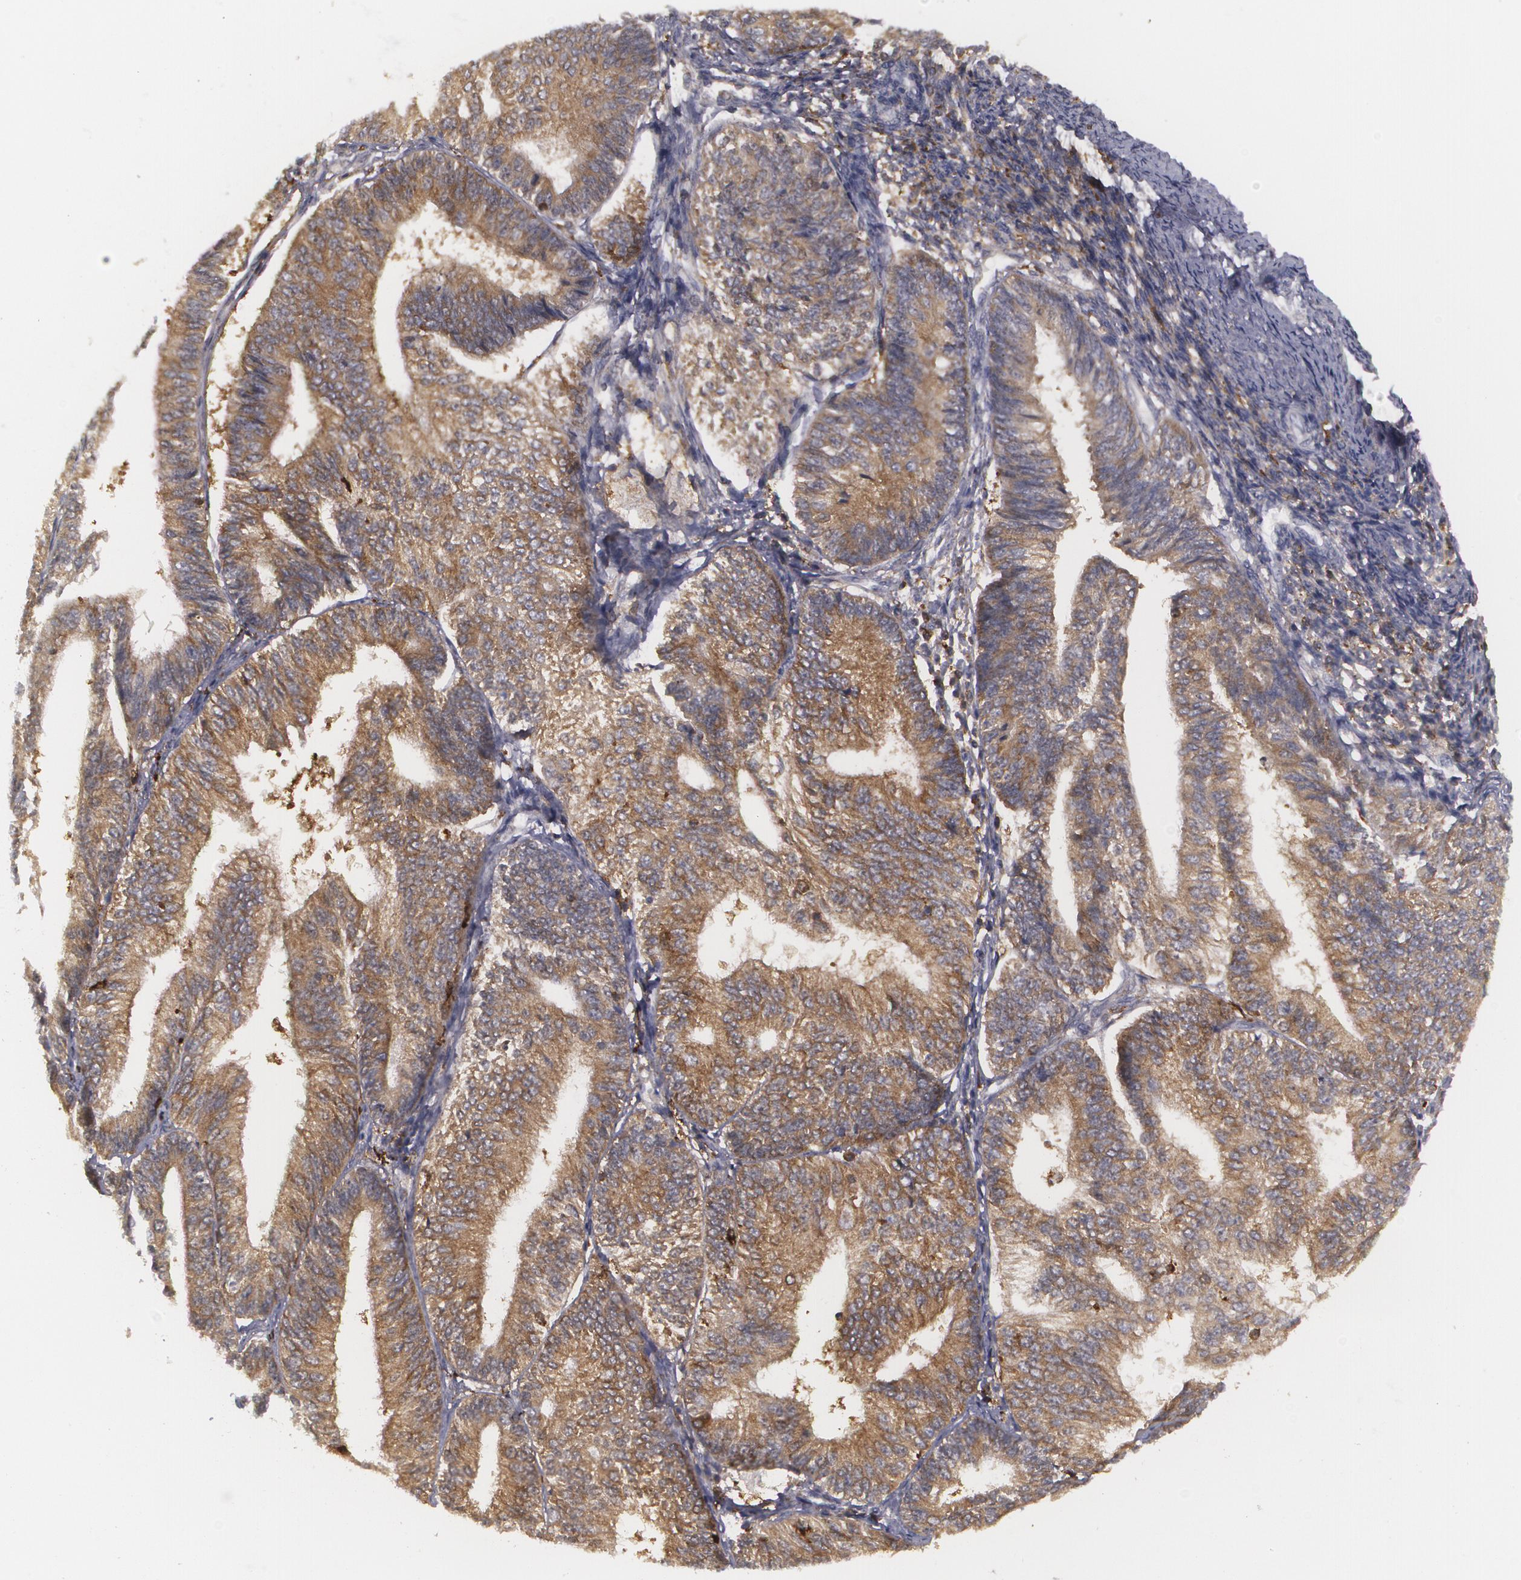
{"staining": {"intensity": "moderate", "quantity": ">75%", "location": "cytoplasmic/membranous"}, "tissue": "endometrial cancer", "cell_type": "Tumor cells", "image_type": "cancer", "snomed": [{"axis": "morphology", "description": "Adenocarcinoma, NOS"}, {"axis": "topography", "description": "Endometrium"}], "caption": "There is medium levels of moderate cytoplasmic/membranous expression in tumor cells of endometrial adenocarcinoma, as demonstrated by immunohistochemical staining (brown color).", "gene": "BIN1", "patient": {"sex": "female", "age": 55}}